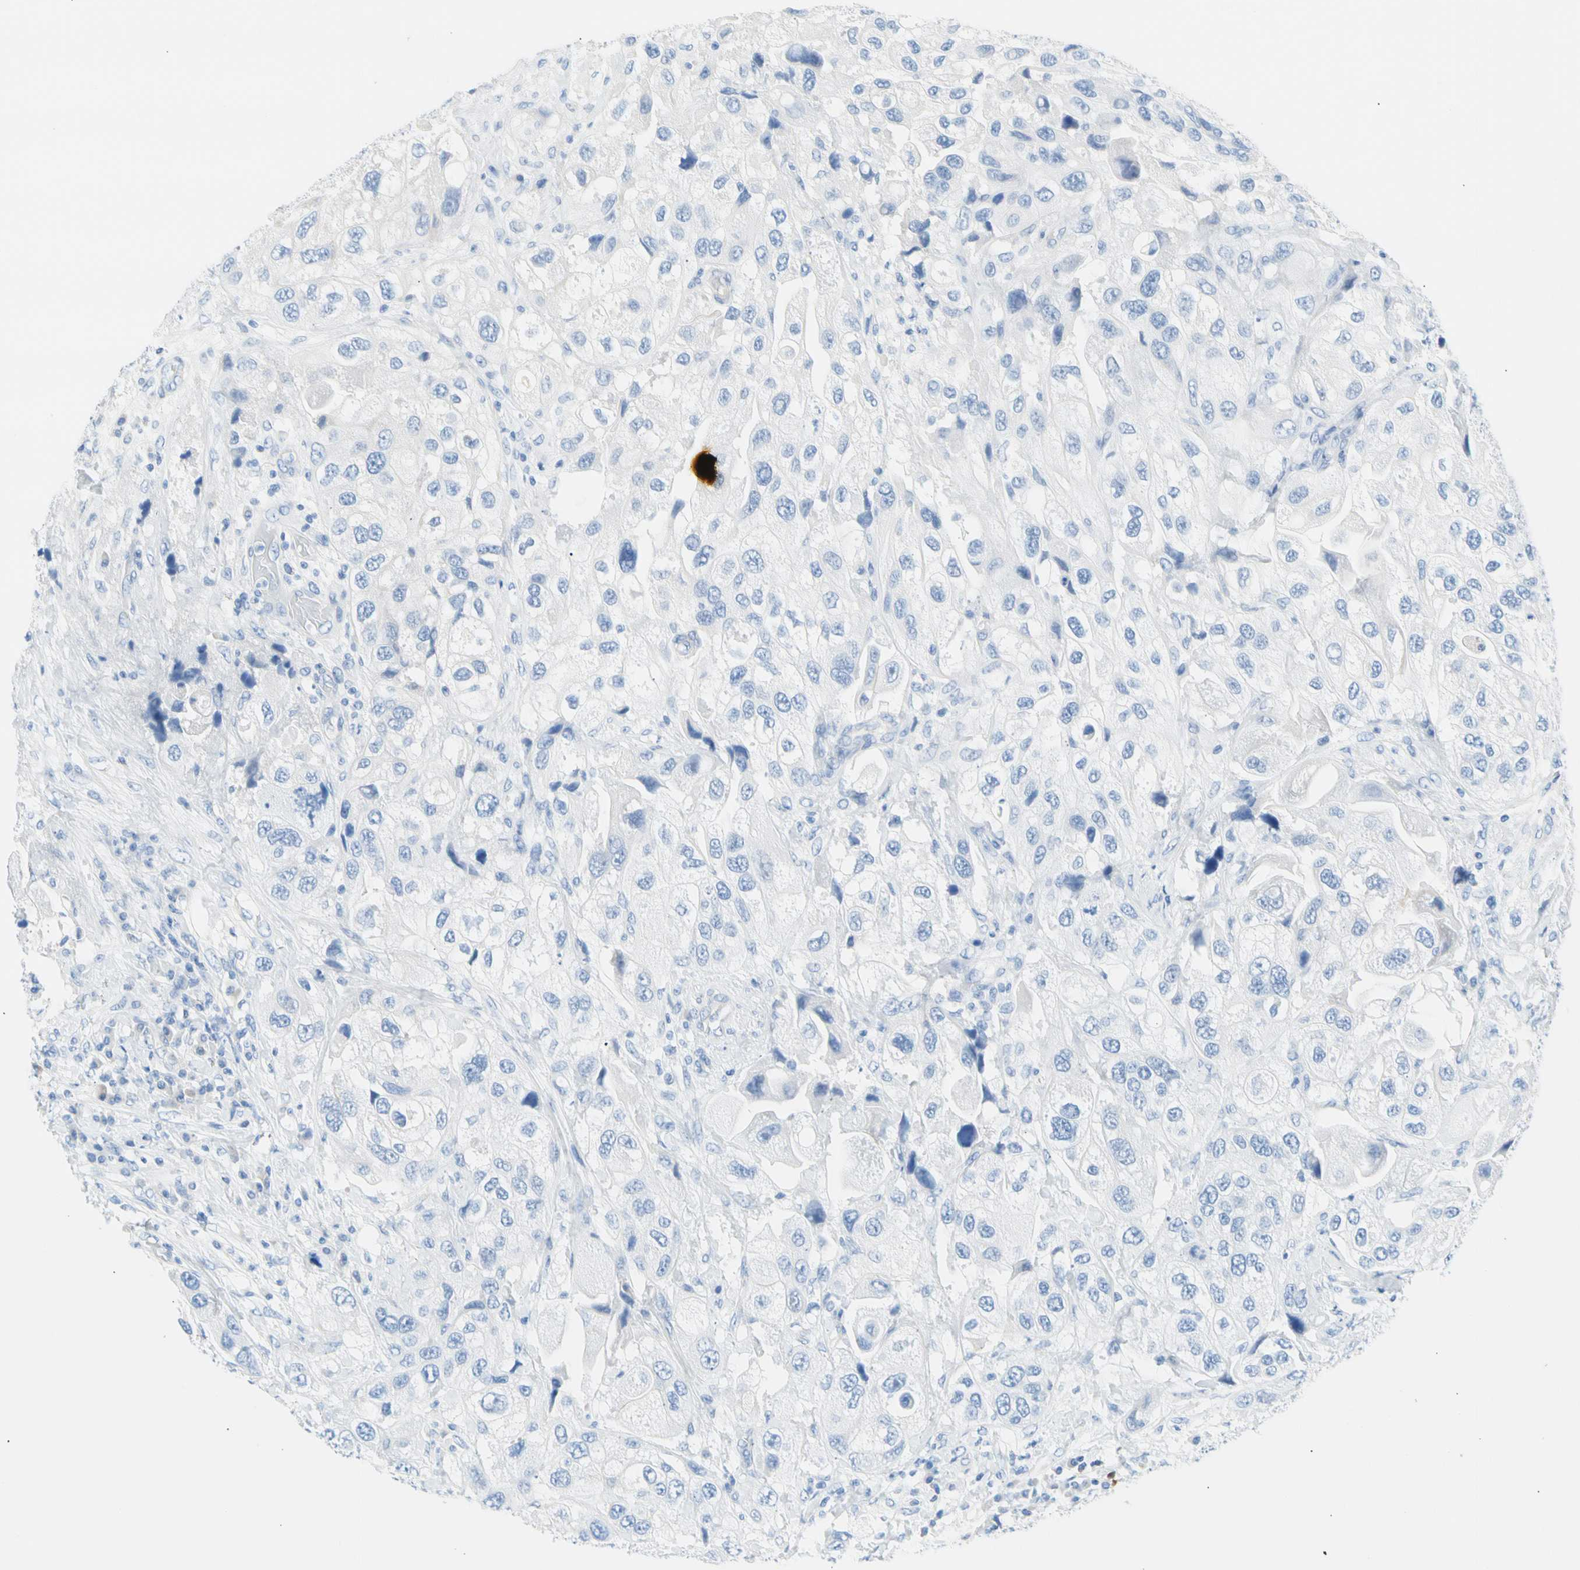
{"staining": {"intensity": "negative", "quantity": "none", "location": "none"}, "tissue": "urothelial cancer", "cell_type": "Tumor cells", "image_type": "cancer", "snomed": [{"axis": "morphology", "description": "Urothelial carcinoma, High grade"}, {"axis": "topography", "description": "Urinary bladder"}], "caption": "Tumor cells are negative for protein expression in human urothelial cancer. Nuclei are stained in blue.", "gene": "CEL", "patient": {"sex": "female", "age": 64}}